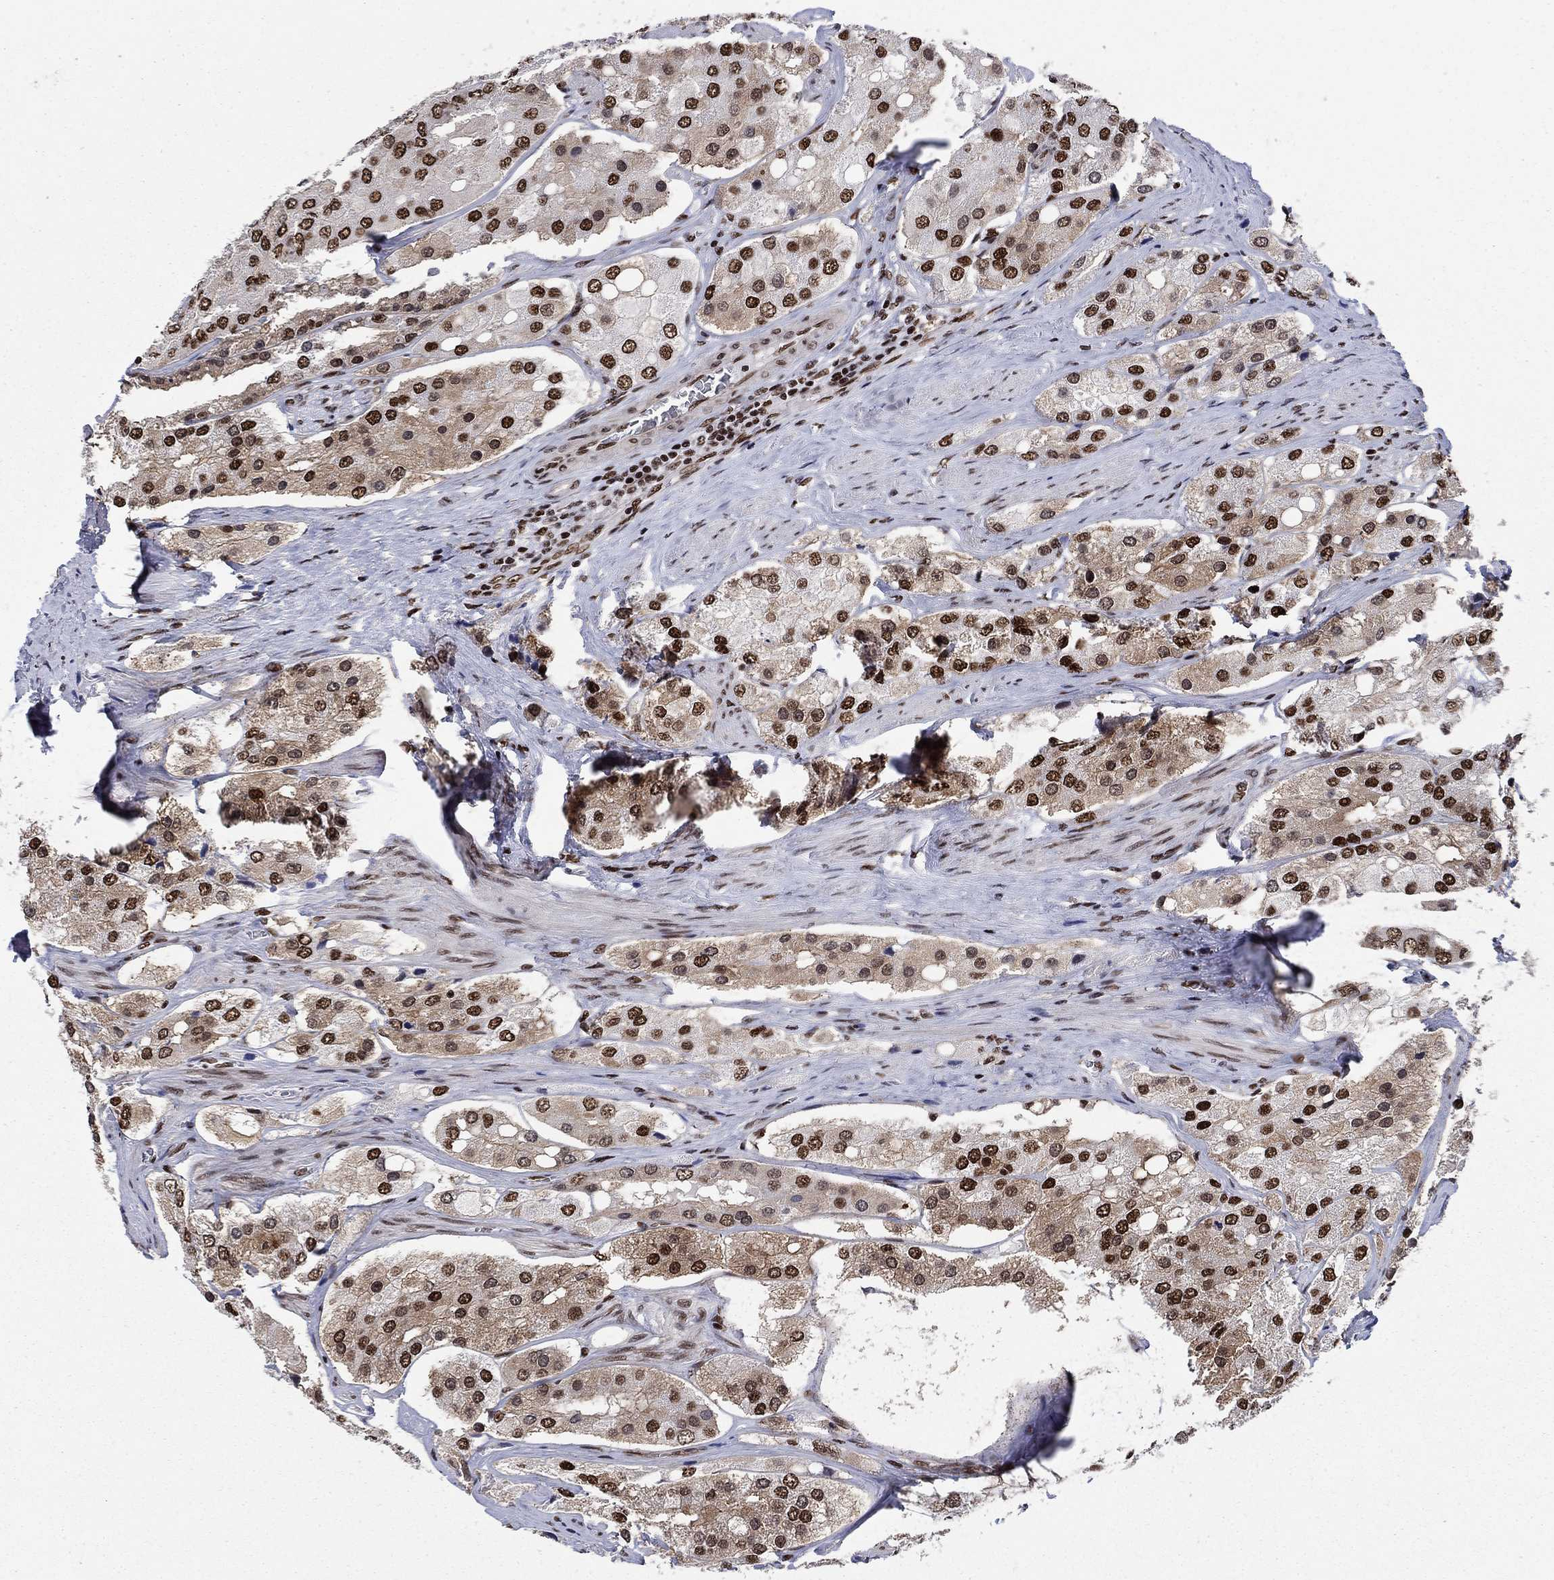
{"staining": {"intensity": "strong", "quantity": "25%-75%", "location": "nuclear"}, "tissue": "prostate cancer", "cell_type": "Tumor cells", "image_type": "cancer", "snomed": [{"axis": "morphology", "description": "Adenocarcinoma, Low grade"}, {"axis": "topography", "description": "Prostate"}], "caption": "Immunohistochemical staining of human low-grade adenocarcinoma (prostate) displays high levels of strong nuclear expression in about 25%-75% of tumor cells.", "gene": "RPRD1B", "patient": {"sex": "male", "age": 69}}